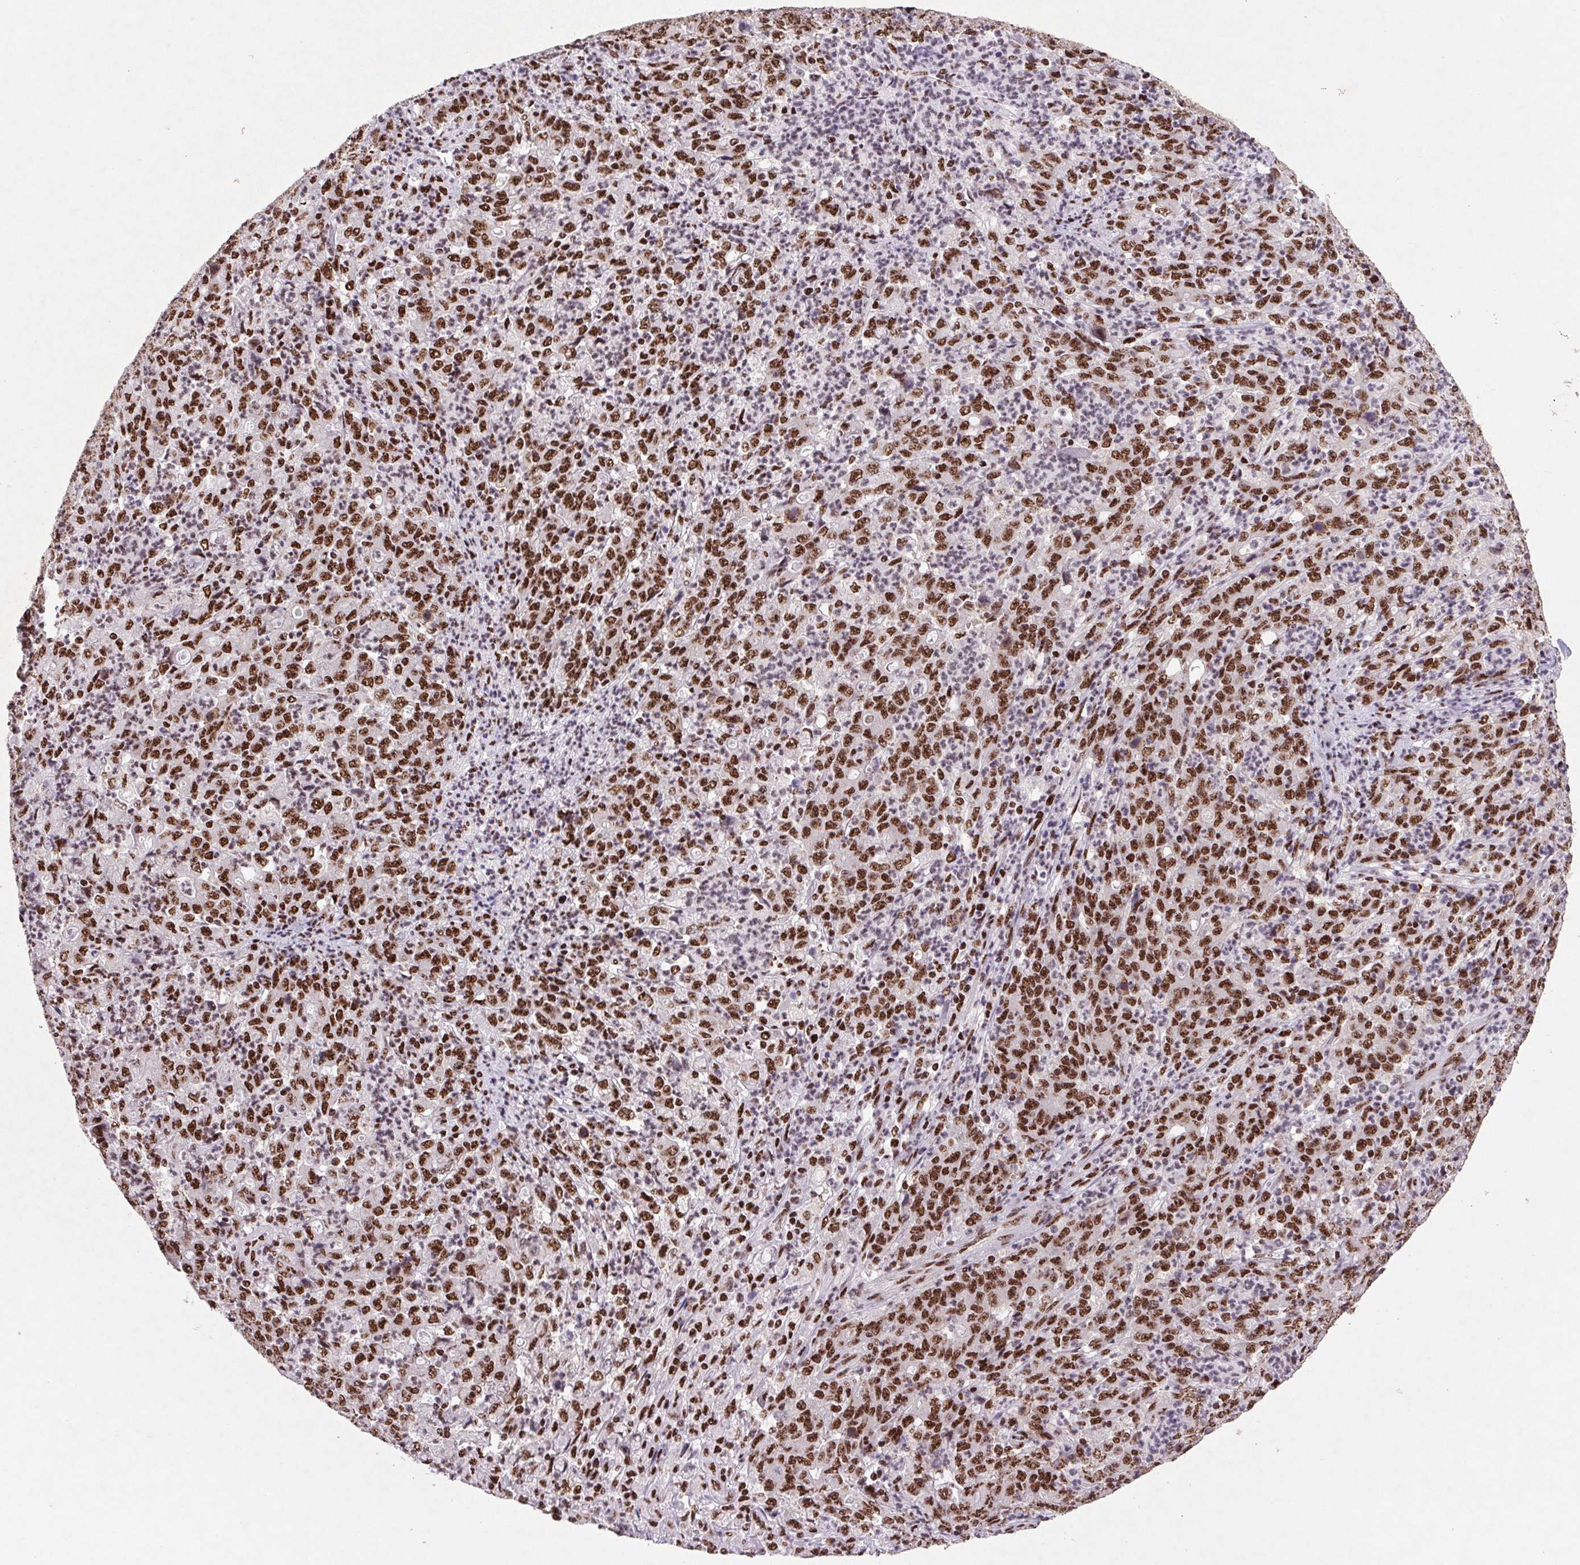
{"staining": {"intensity": "strong", "quantity": ">75%", "location": "nuclear"}, "tissue": "stomach cancer", "cell_type": "Tumor cells", "image_type": "cancer", "snomed": [{"axis": "morphology", "description": "Adenocarcinoma, NOS"}, {"axis": "topography", "description": "Stomach, lower"}], "caption": "This is a micrograph of immunohistochemistry staining of stomach cancer, which shows strong staining in the nuclear of tumor cells.", "gene": "LDLRAD4", "patient": {"sex": "female", "age": 71}}